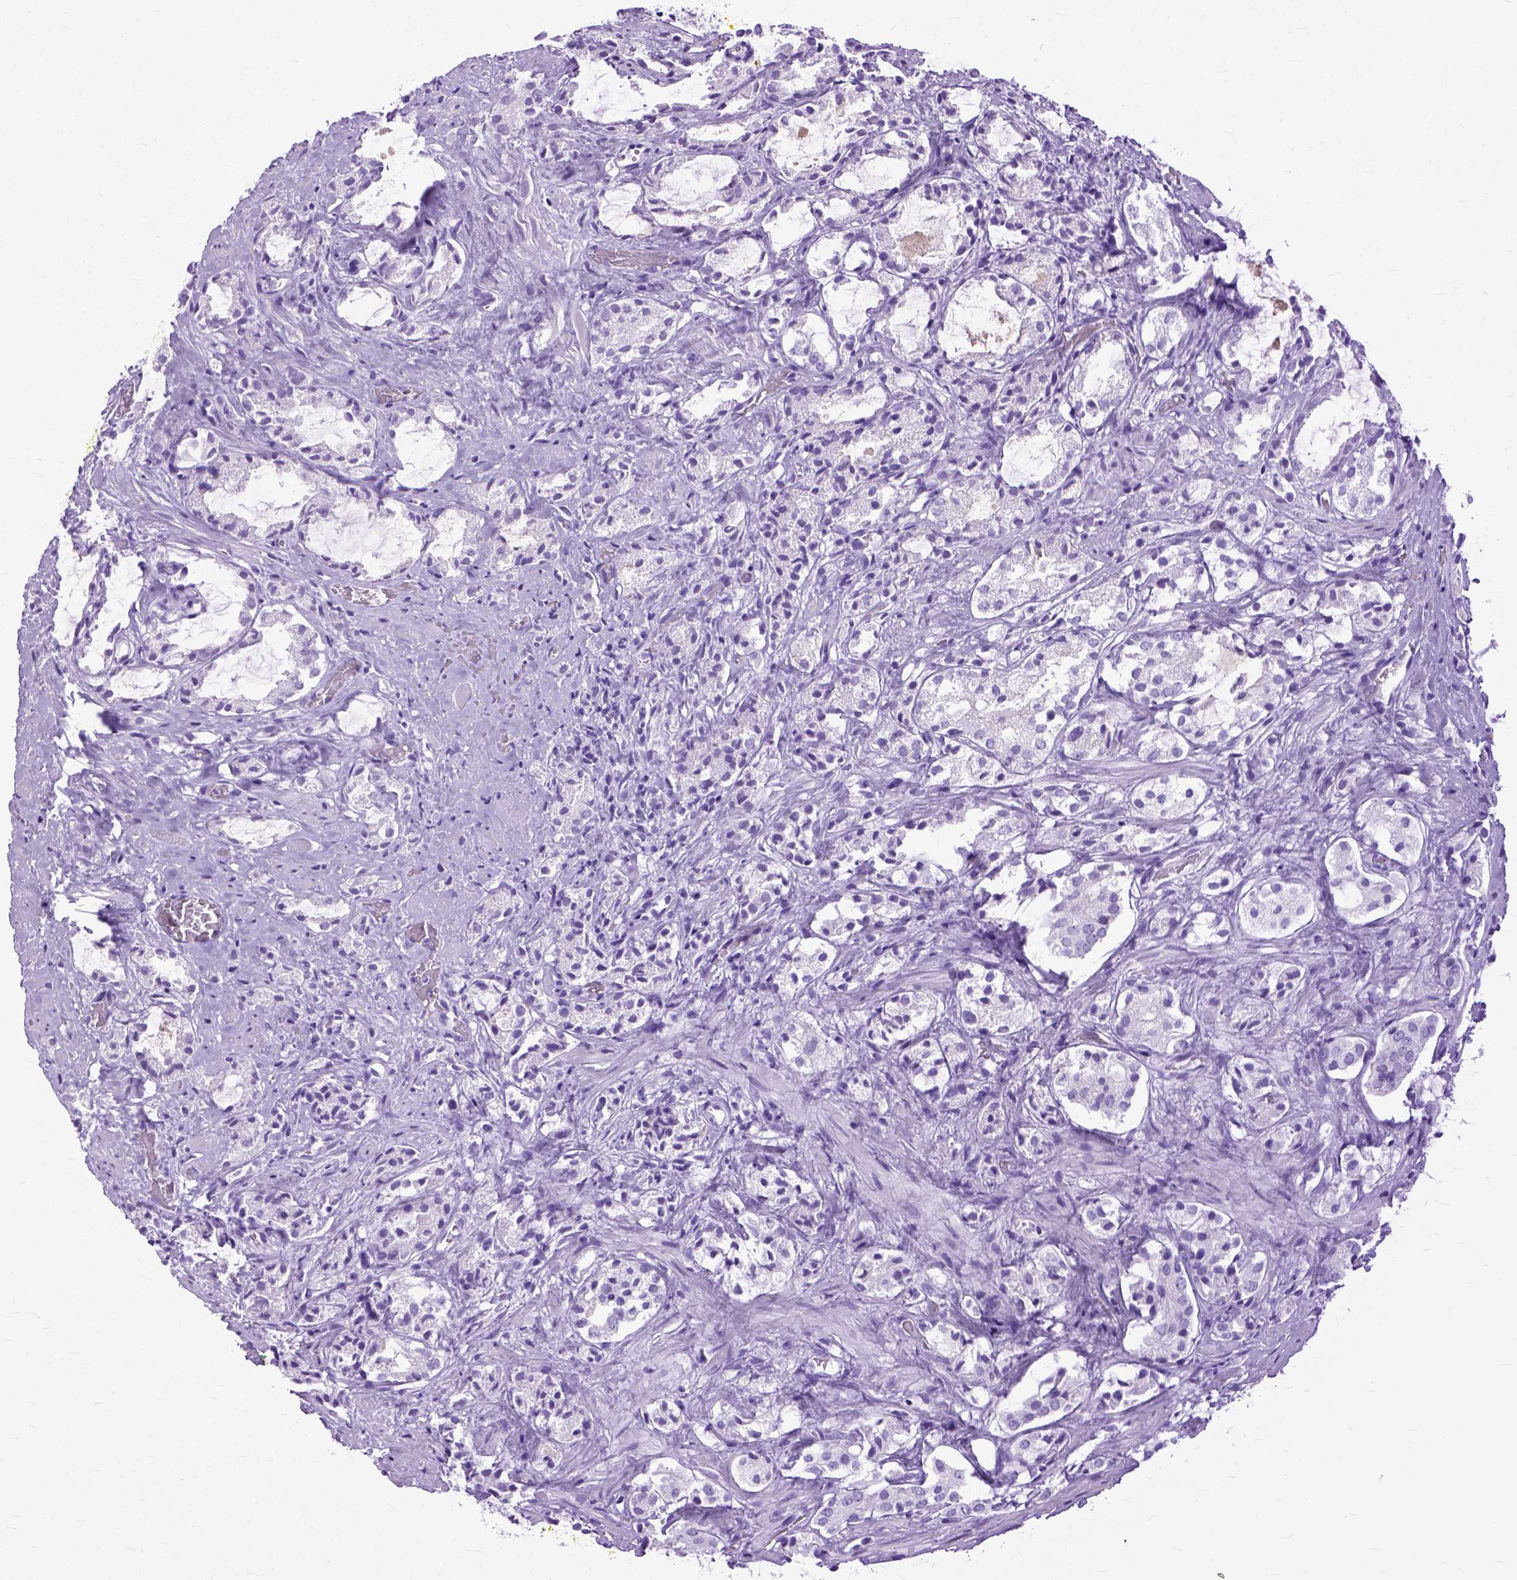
{"staining": {"intensity": "negative", "quantity": "none", "location": "none"}, "tissue": "prostate cancer", "cell_type": "Tumor cells", "image_type": "cancer", "snomed": [{"axis": "morphology", "description": "Adenocarcinoma, NOS"}, {"axis": "topography", "description": "Prostate"}], "caption": "Tumor cells are negative for protein expression in human prostate adenocarcinoma.", "gene": "GNGT1", "patient": {"sex": "male", "age": 66}}